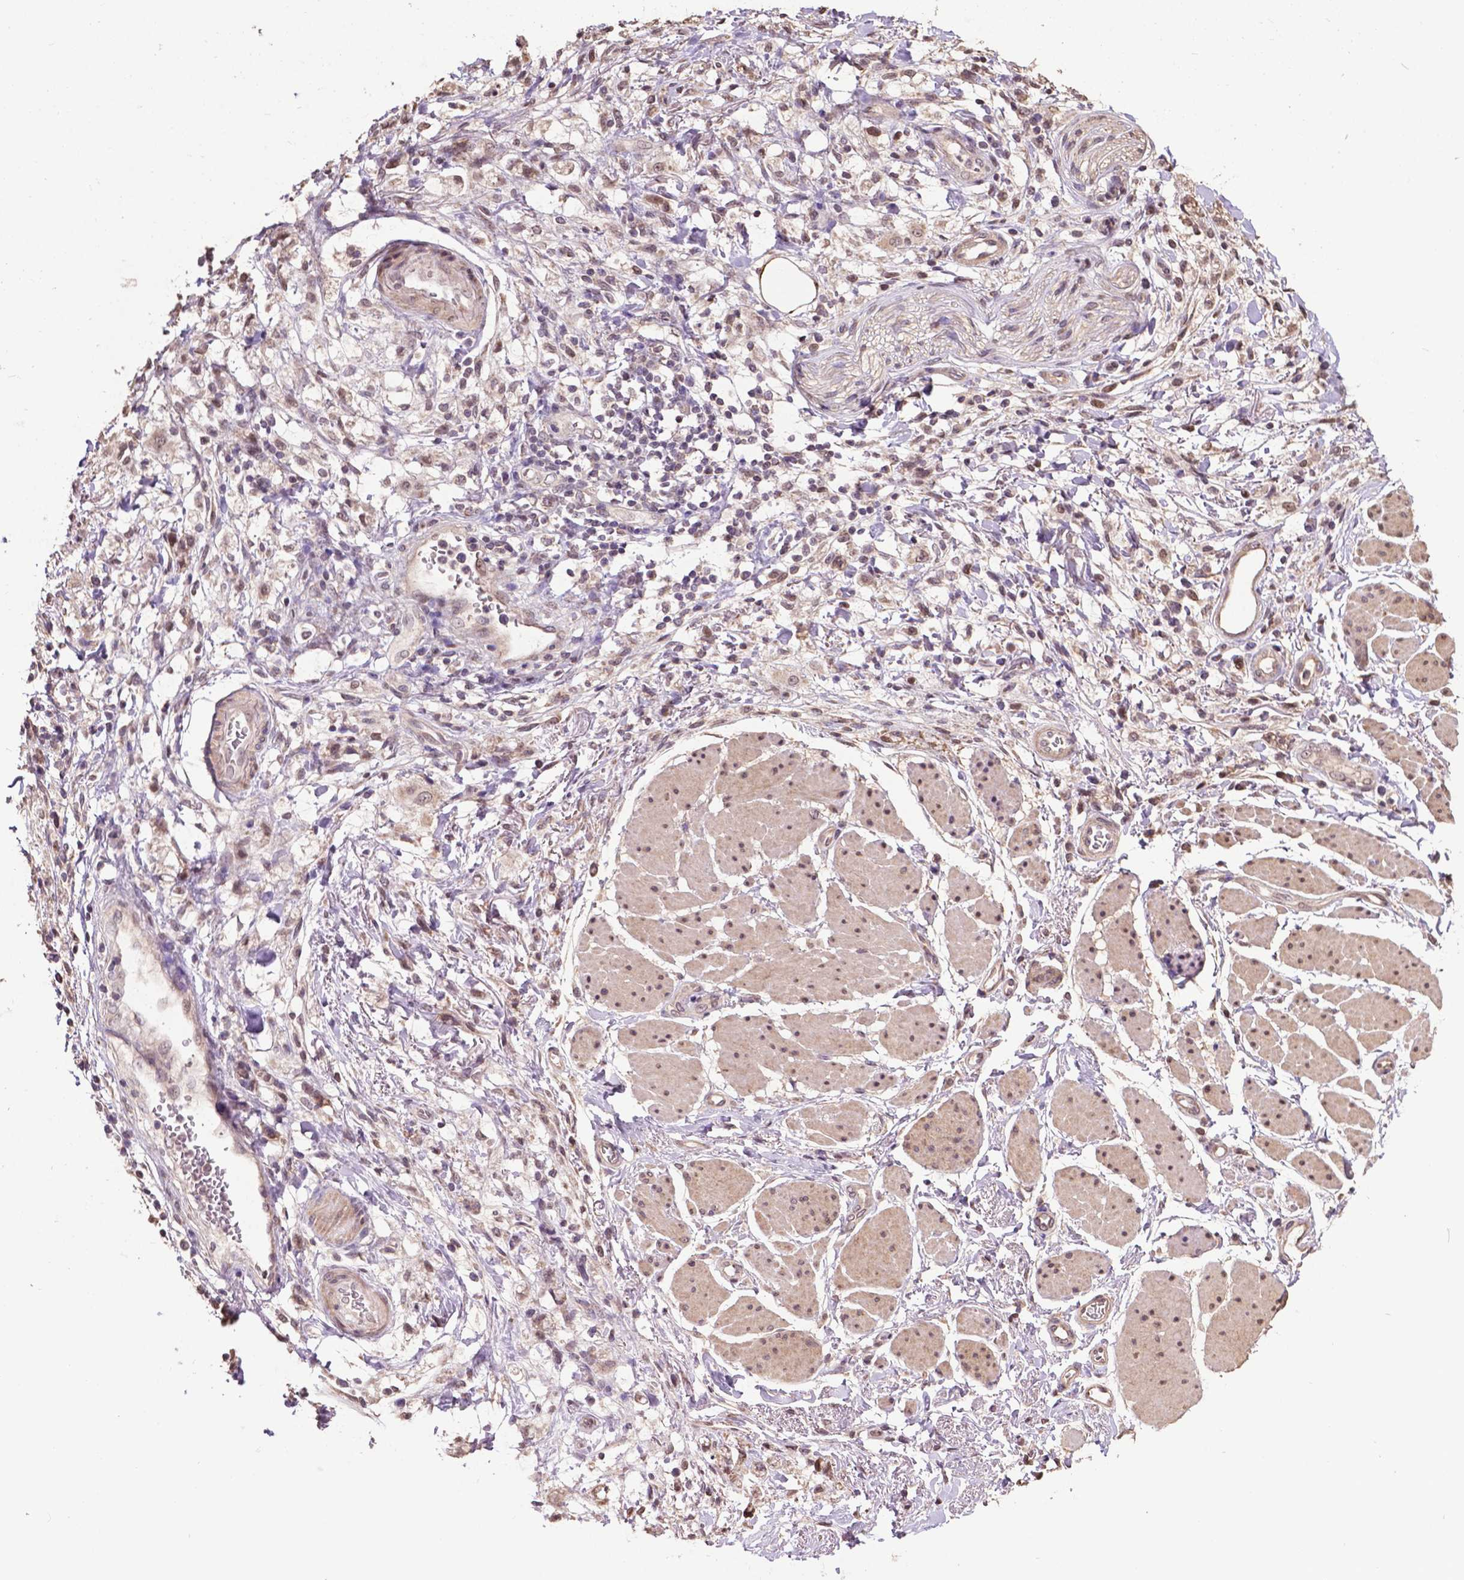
{"staining": {"intensity": "weak", "quantity": "25%-75%", "location": "cytoplasmic/membranous"}, "tissue": "stomach cancer", "cell_type": "Tumor cells", "image_type": "cancer", "snomed": [{"axis": "morphology", "description": "Adenocarcinoma, NOS"}, {"axis": "topography", "description": "Stomach"}], "caption": "A high-resolution photomicrograph shows immunohistochemistry (IHC) staining of adenocarcinoma (stomach), which exhibits weak cytoplasmic/membranous expression in approximately 25%-75% of tumor cells.", "gene": "GLRA2", "patient": {"sex": "female", "age": 60}}